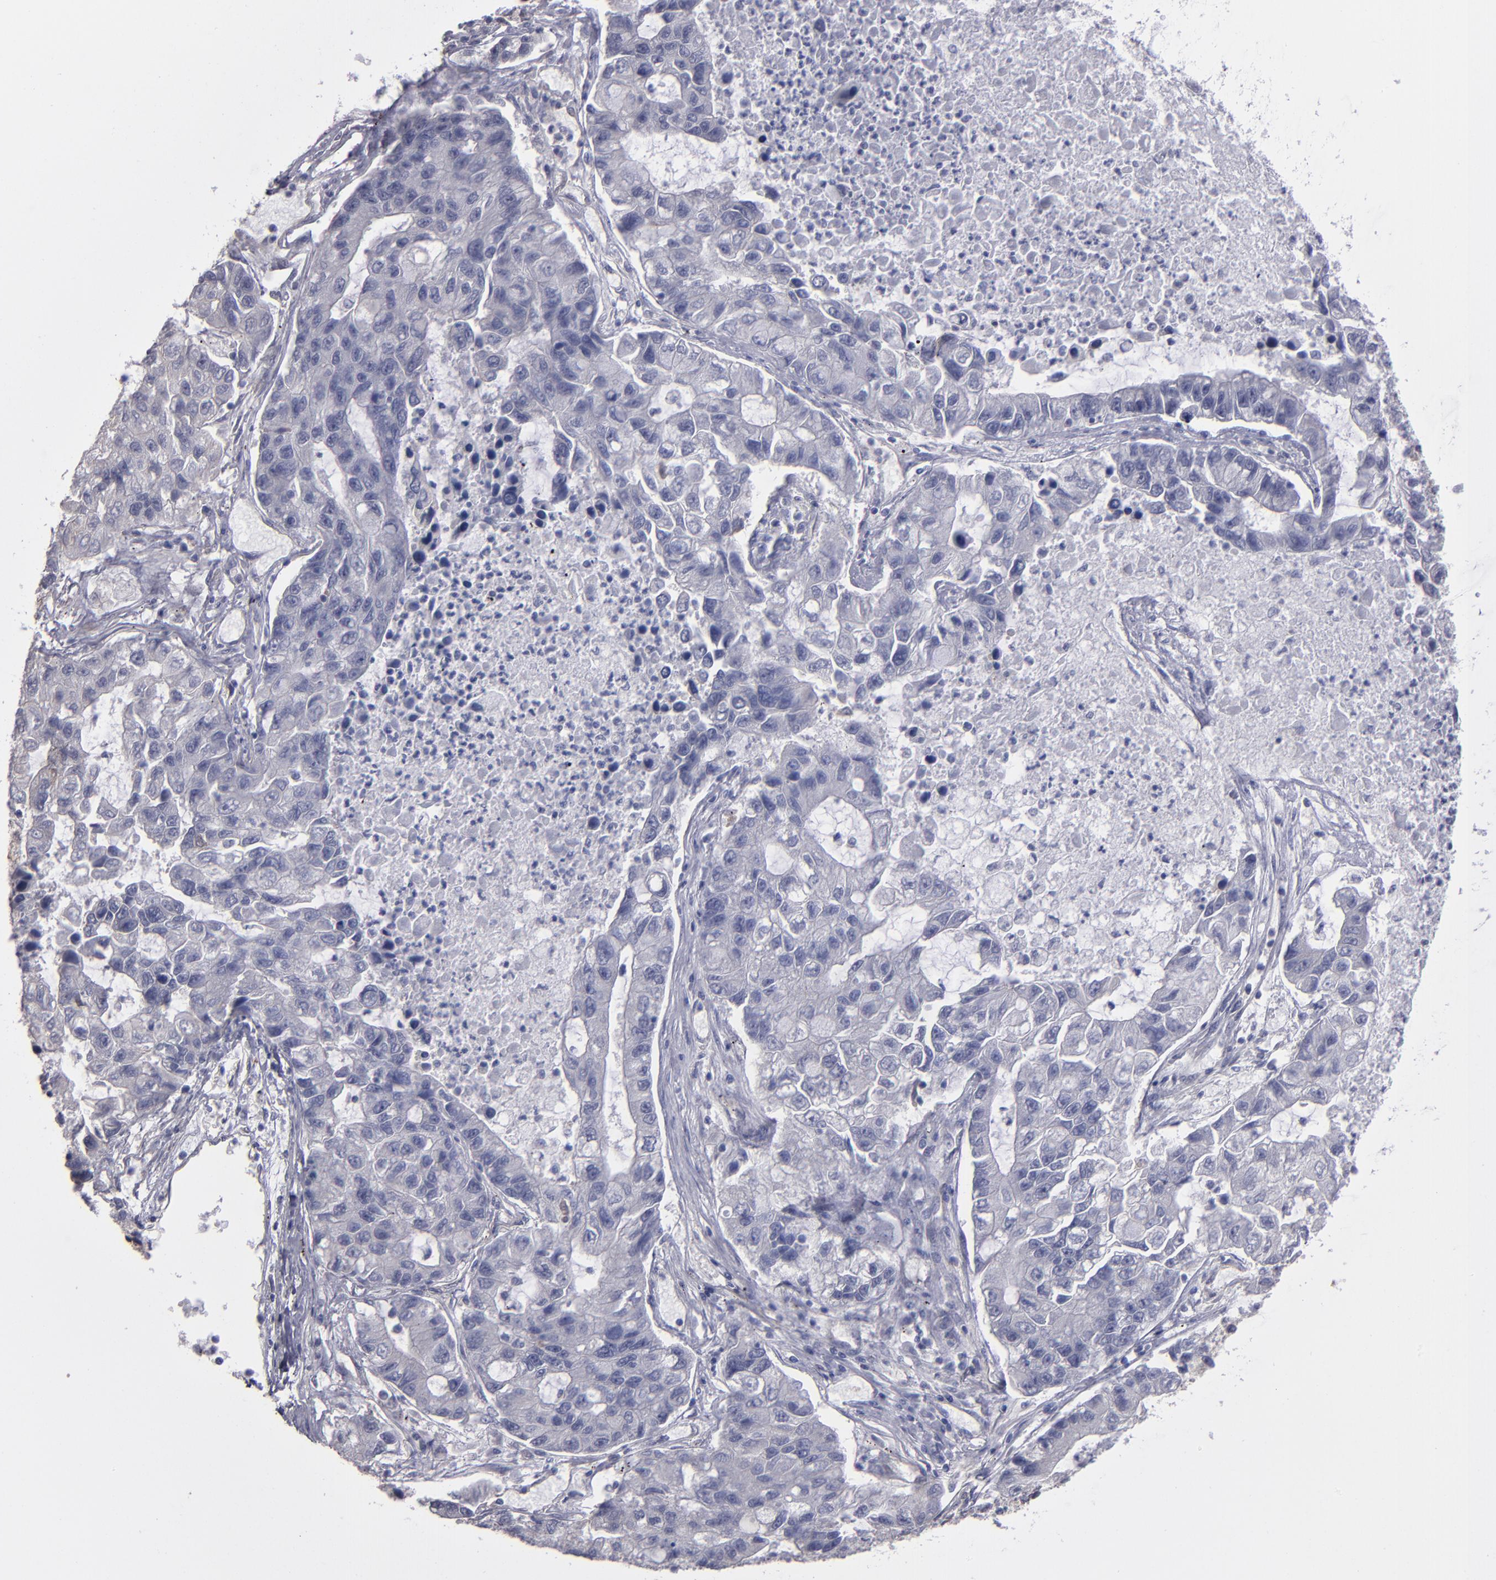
{"staining": {"intensity": "negative", "quantity": "none", "location": "none"}, "tissue": "lung cancer", "cell_type": "Tumor cells", "image_type": "cancer", "snomed": [{"axis": "morphology", "description": "Adenocarcinoma, NOS"}, {"axis": "topography", "description": "Lung"}], "caption": "High magnification brightfield microscopy of lung cancer (adenocarcinoma) stained with DAB (3,3'-diaminobenzidine) (brown) and counterstained with hematoxylin (blue): tumor cells show no significant positivity.", "gene": "NDRG2", "patient": {"sex": "female", "age": 51}}